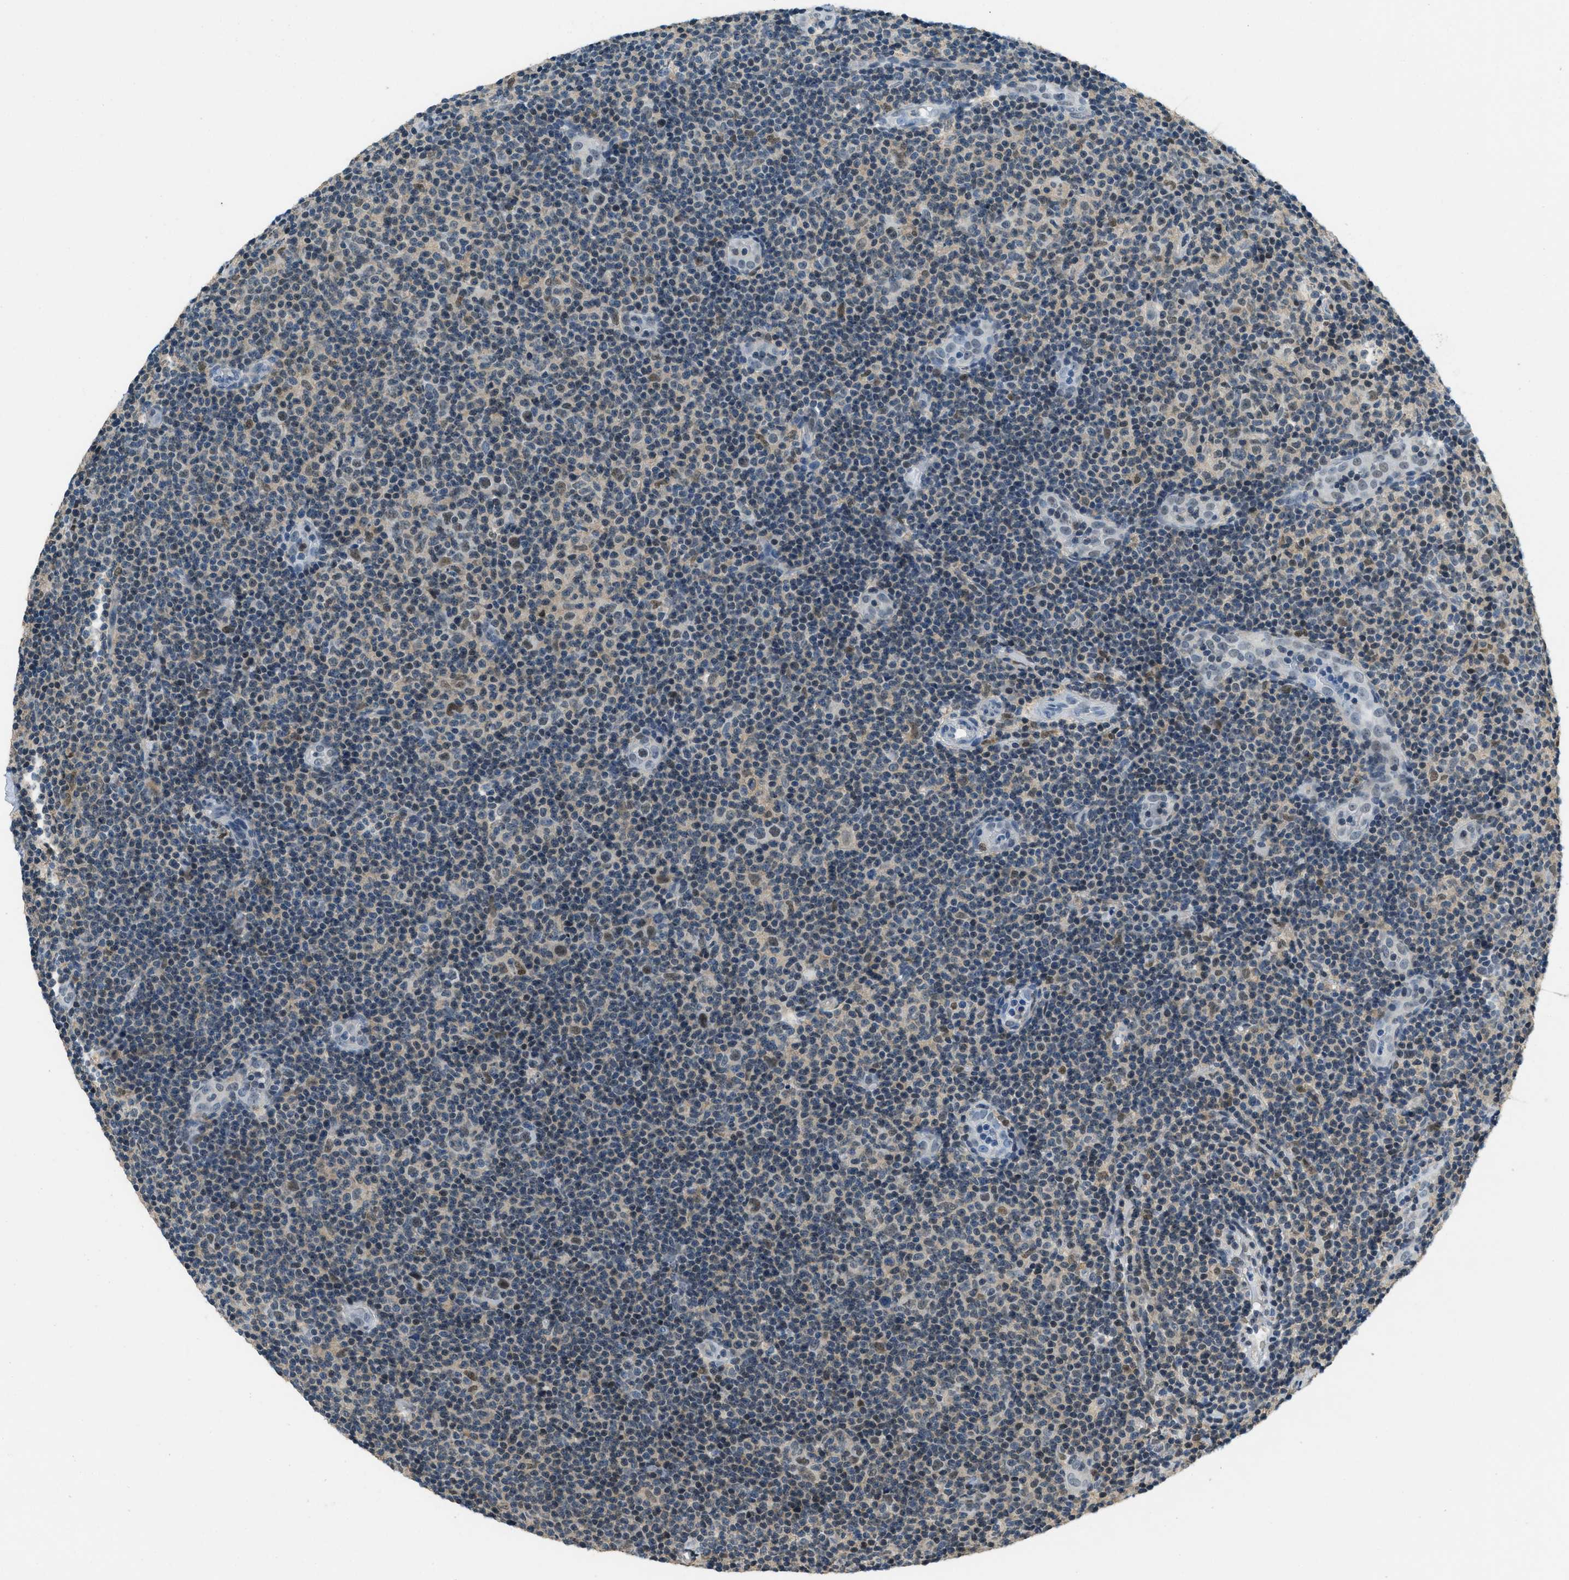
{"staining": {"intensity": "moderate", "quantity": "25%-75%", "location": "nuclear"}, "tissue": "lymphoma", "cell_type": "Tumor cells", "image_type": "cancer", "snomed": [{"axis": "morphology", "description": "Malignant lymphoma, non-Hodgkin's type, Low grade"}, {"axis": "topography", "description": "Lymph node"}], "caption": "Immunohistochemistry (IHC) of human lymphoma demonstrates medium levels of moderate nuclear expression in about 25%-75% of tumor cells.", "gene": "OGFR", "patient": {"sex": "male", "age": 83}}